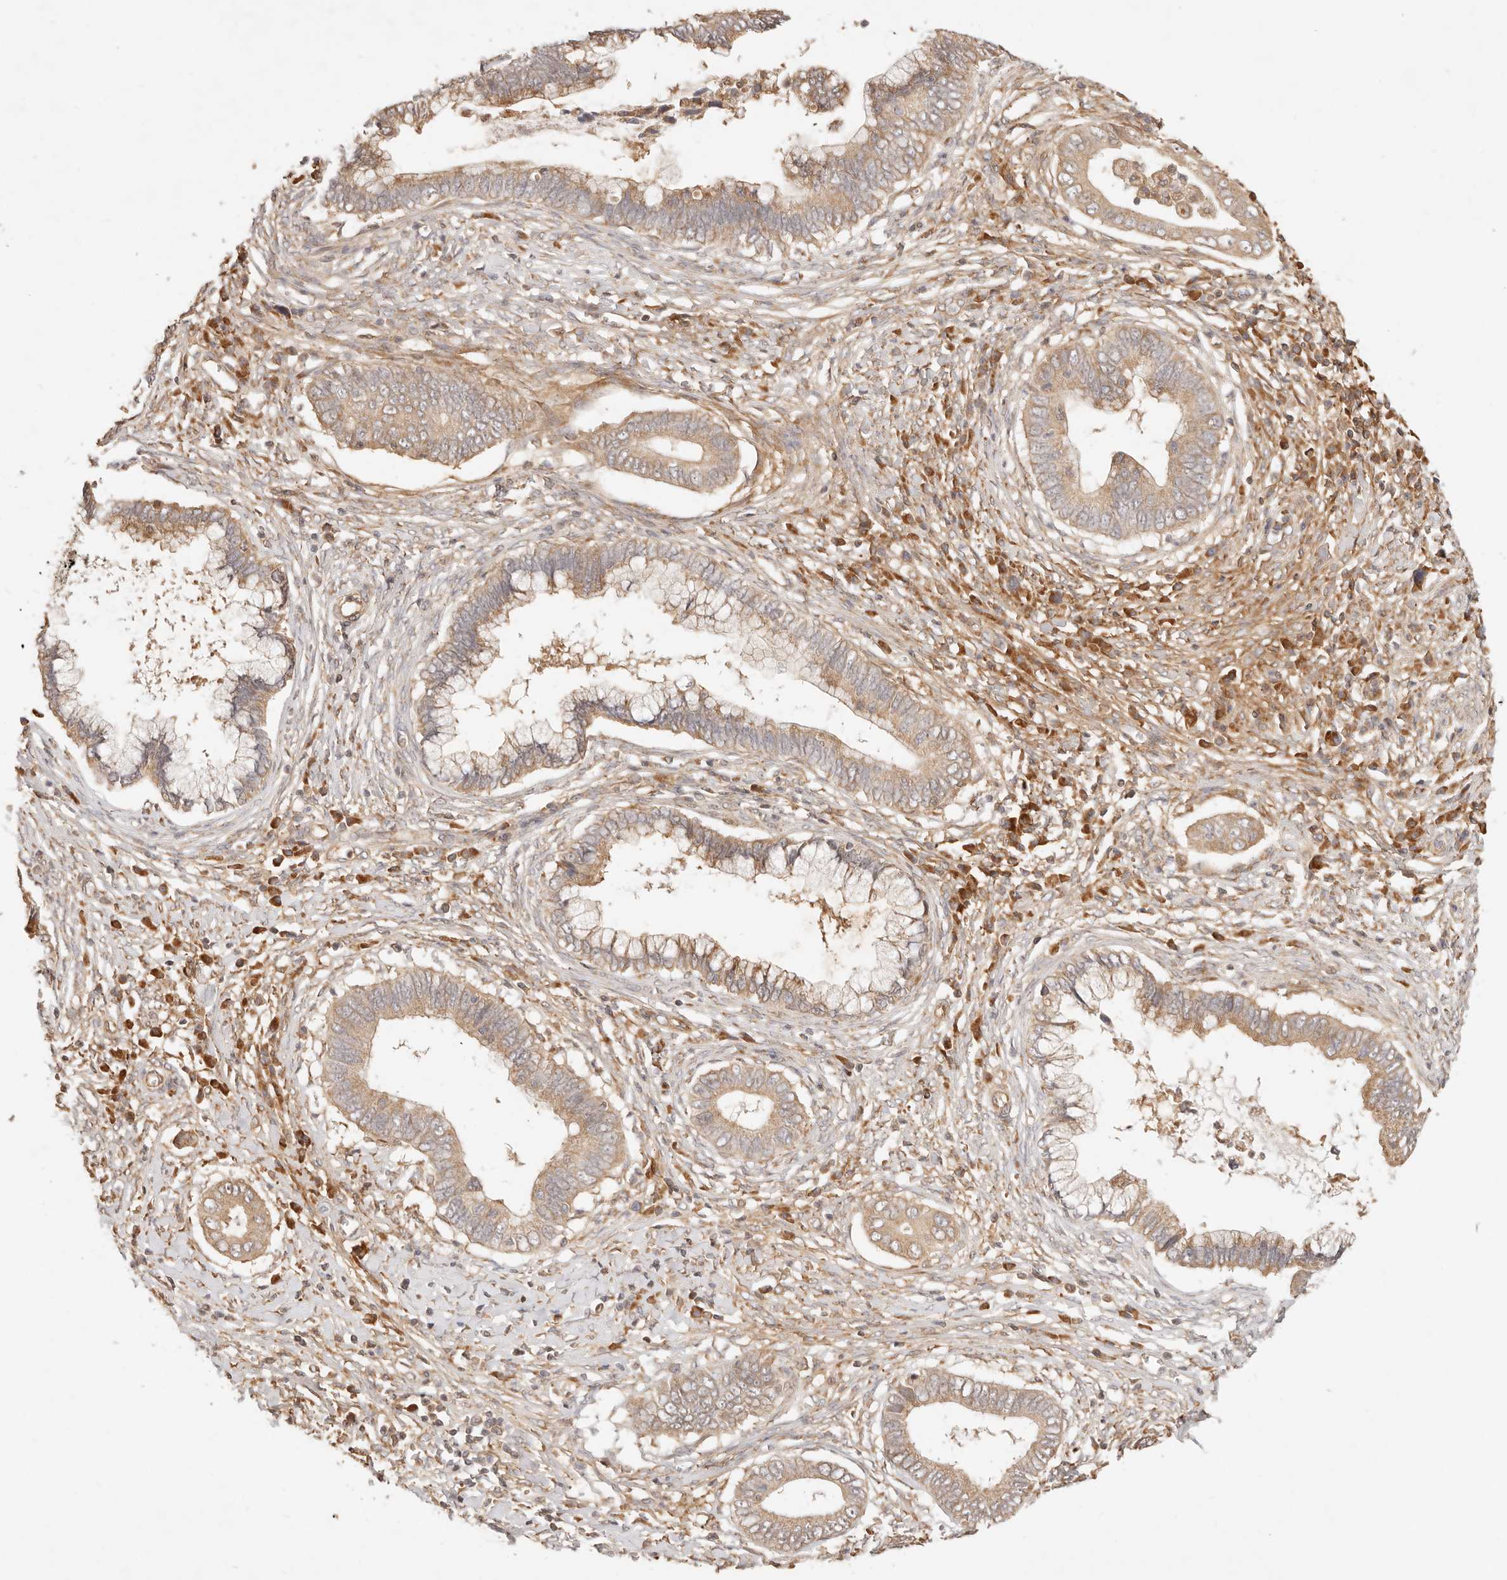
{"staining": {"intensity": "moderate", "quantity": ">75%", "location": "cytoplasmic/membranous"}, "tissue": "cervical cancer", "cell_type": "Tumor cells", "image_type": "cancer", "snomed": [{"axis": "morphology", "description": "Adenocarcinoma, NOS"}, {"axis": "topography", "description": "Cervix"}], "caption": "Cervical cancer (adenocarcinoma) stained for a protein exhibits moderate cytoplasmic/membranous positivity in tumor cells. Nuclei are stained in blue.", "gene": "UBXN10", "patient": {"sex": "female", "age": 44}}